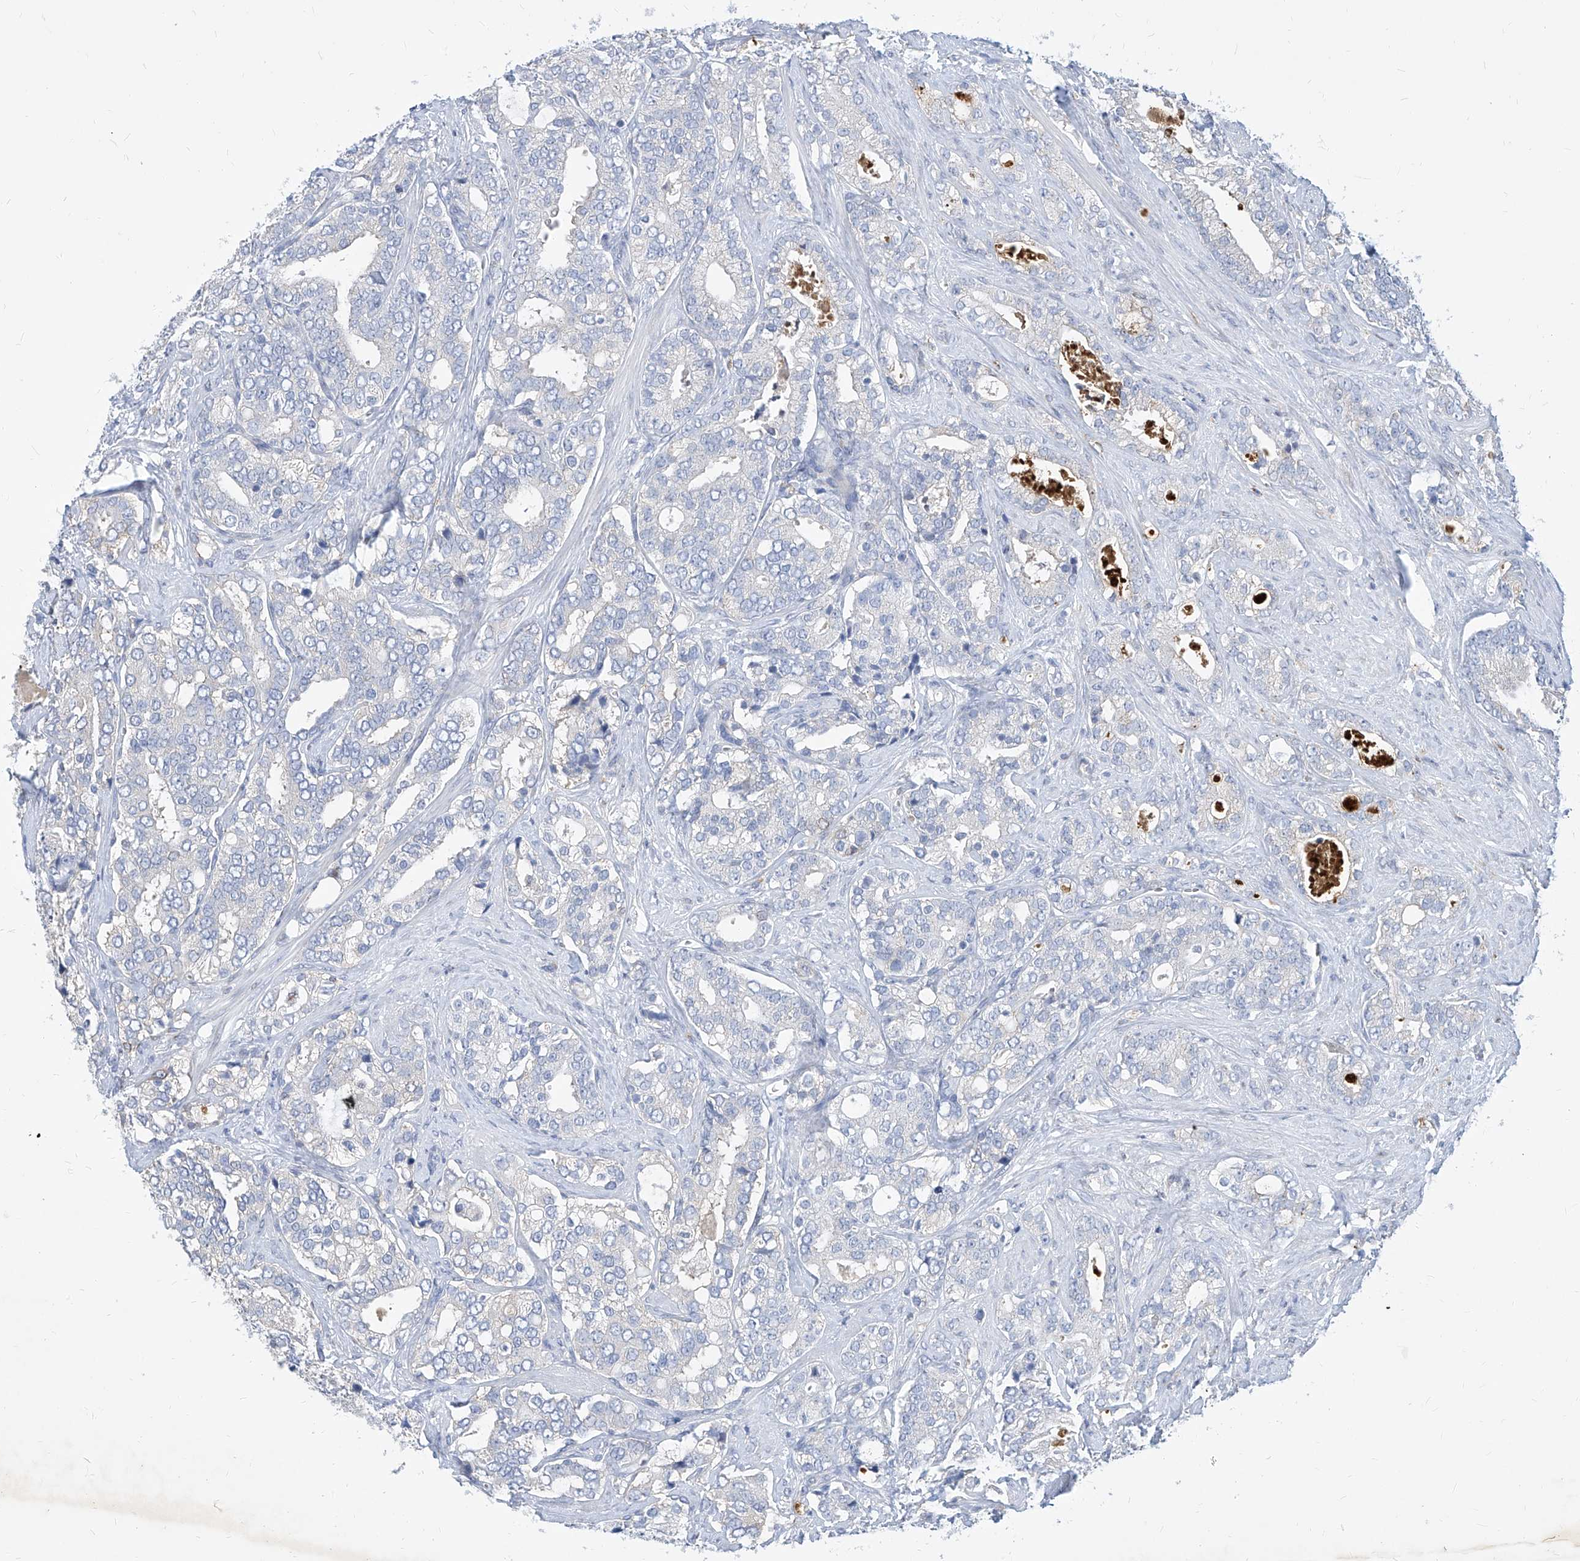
{"staining": {"intensity": "negative", "quantity": "none", "location": "none"}, "tissue": "prostate cancer", "cell_type": "Tumor cells", "image_type": "cancer", "snomed": [{"axis": "morphology", "description": "Adenocarcinoma, High grade"}, {"axis": "topography", "description": "Prostate and seminal vesicle, NOS"}], "caption": "An IHC photomicrograph of adenocarcinoma (high-grade) (prostate) is shown. There is no staining in tumor cells of adenocarcinoma (high-grade) (prostate).", "gene": "MX2", "patient": {"sex": "male", "age": 67}}